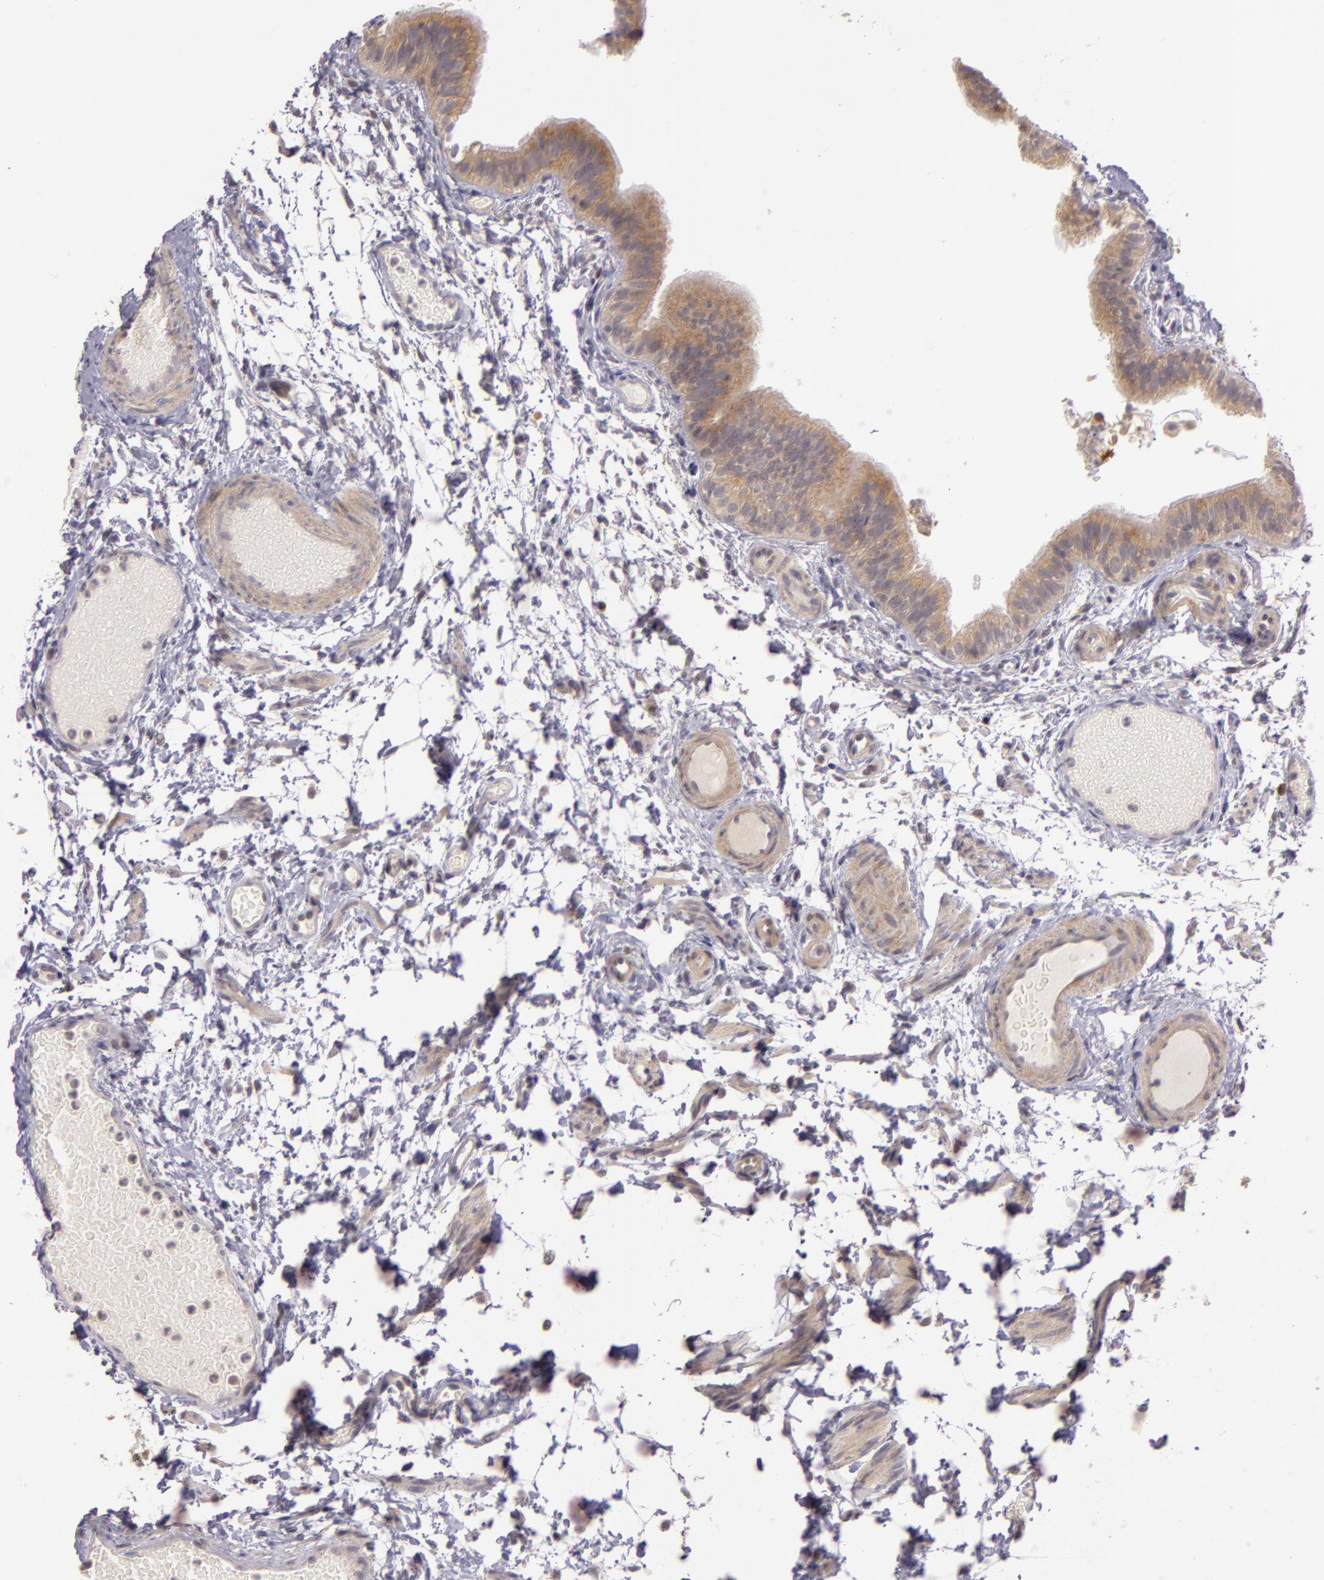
{"staining": {"intensity": "weak", "quantity": ">75%", "location": "cytoplasmic/membranous"}, "tissue": "fallopian tube", "cell_type": "Glandular cells", "image_type": "normal", "snomed": [{"axis": "morphology", "description": "Normal tissue, NOS"}, {"axis": "morphology", "description": "Dermoid, NOS"}, {"axis": "topography", "description": "Fallopian tube"}], "caption": "An image showing weak cytoplasmic/membranous positivity in about >75% of glandular cells in normal fallopian tube, as visualized by brown immunohistochemical staining.", "gene": "PPP1R3F", "patient": {"sex": "female", "age": 33}}